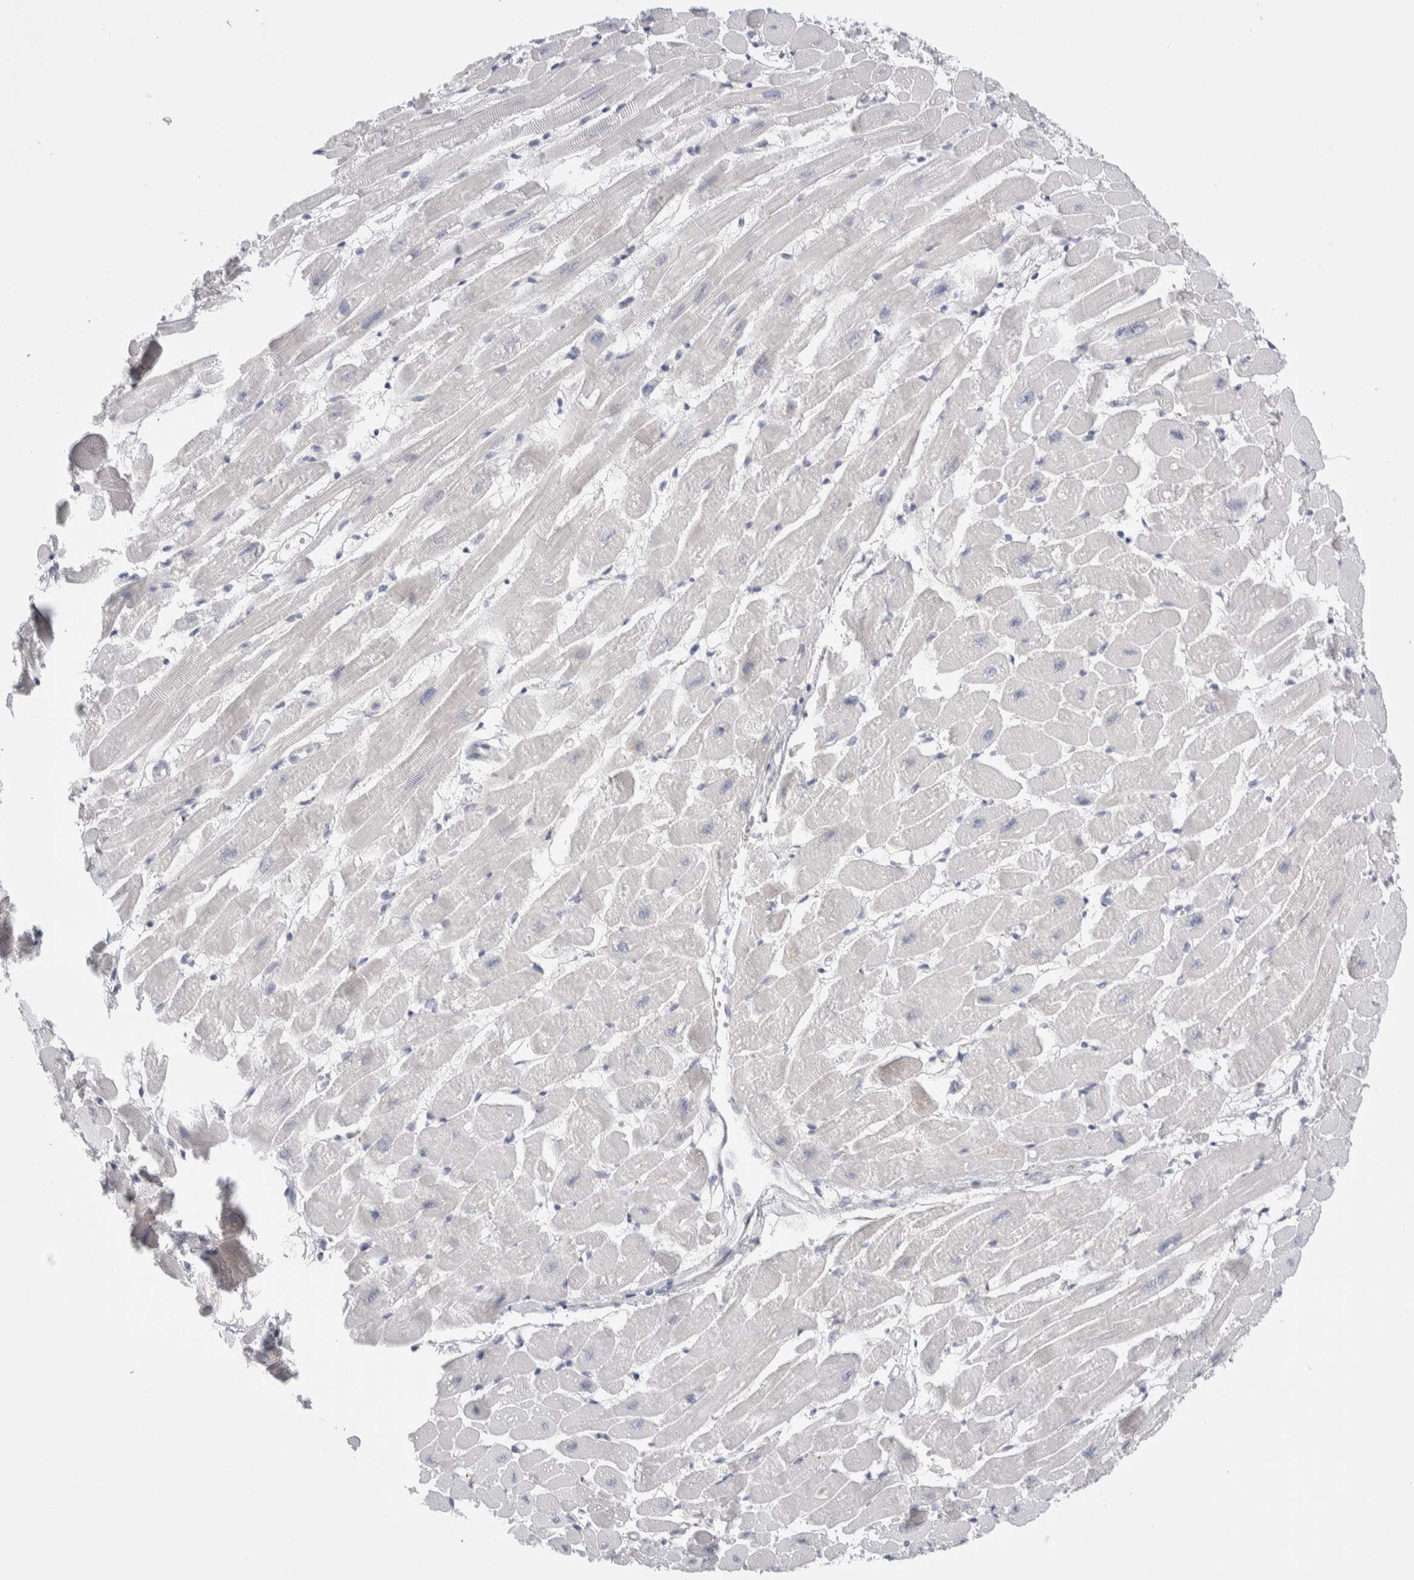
{"staining": {"intensity": "negative", "quantity": "none", "location": "none"}, "tissue": "heart muscle", "cell_type": "Cardiomyocytes", "image_type": "normal", "snomed": [{"axis": "morphology", "description": "Normal tissue, NOS"}, {"axis": "topography", "description": "Heart"}], "caption": "Heart muscle stained for a protein using immunohistochemistry (IHC) exhibits no expression cardiomyocytes.", "gene": "C1orf112", "patient": {"sex": "female", "age": 54}}